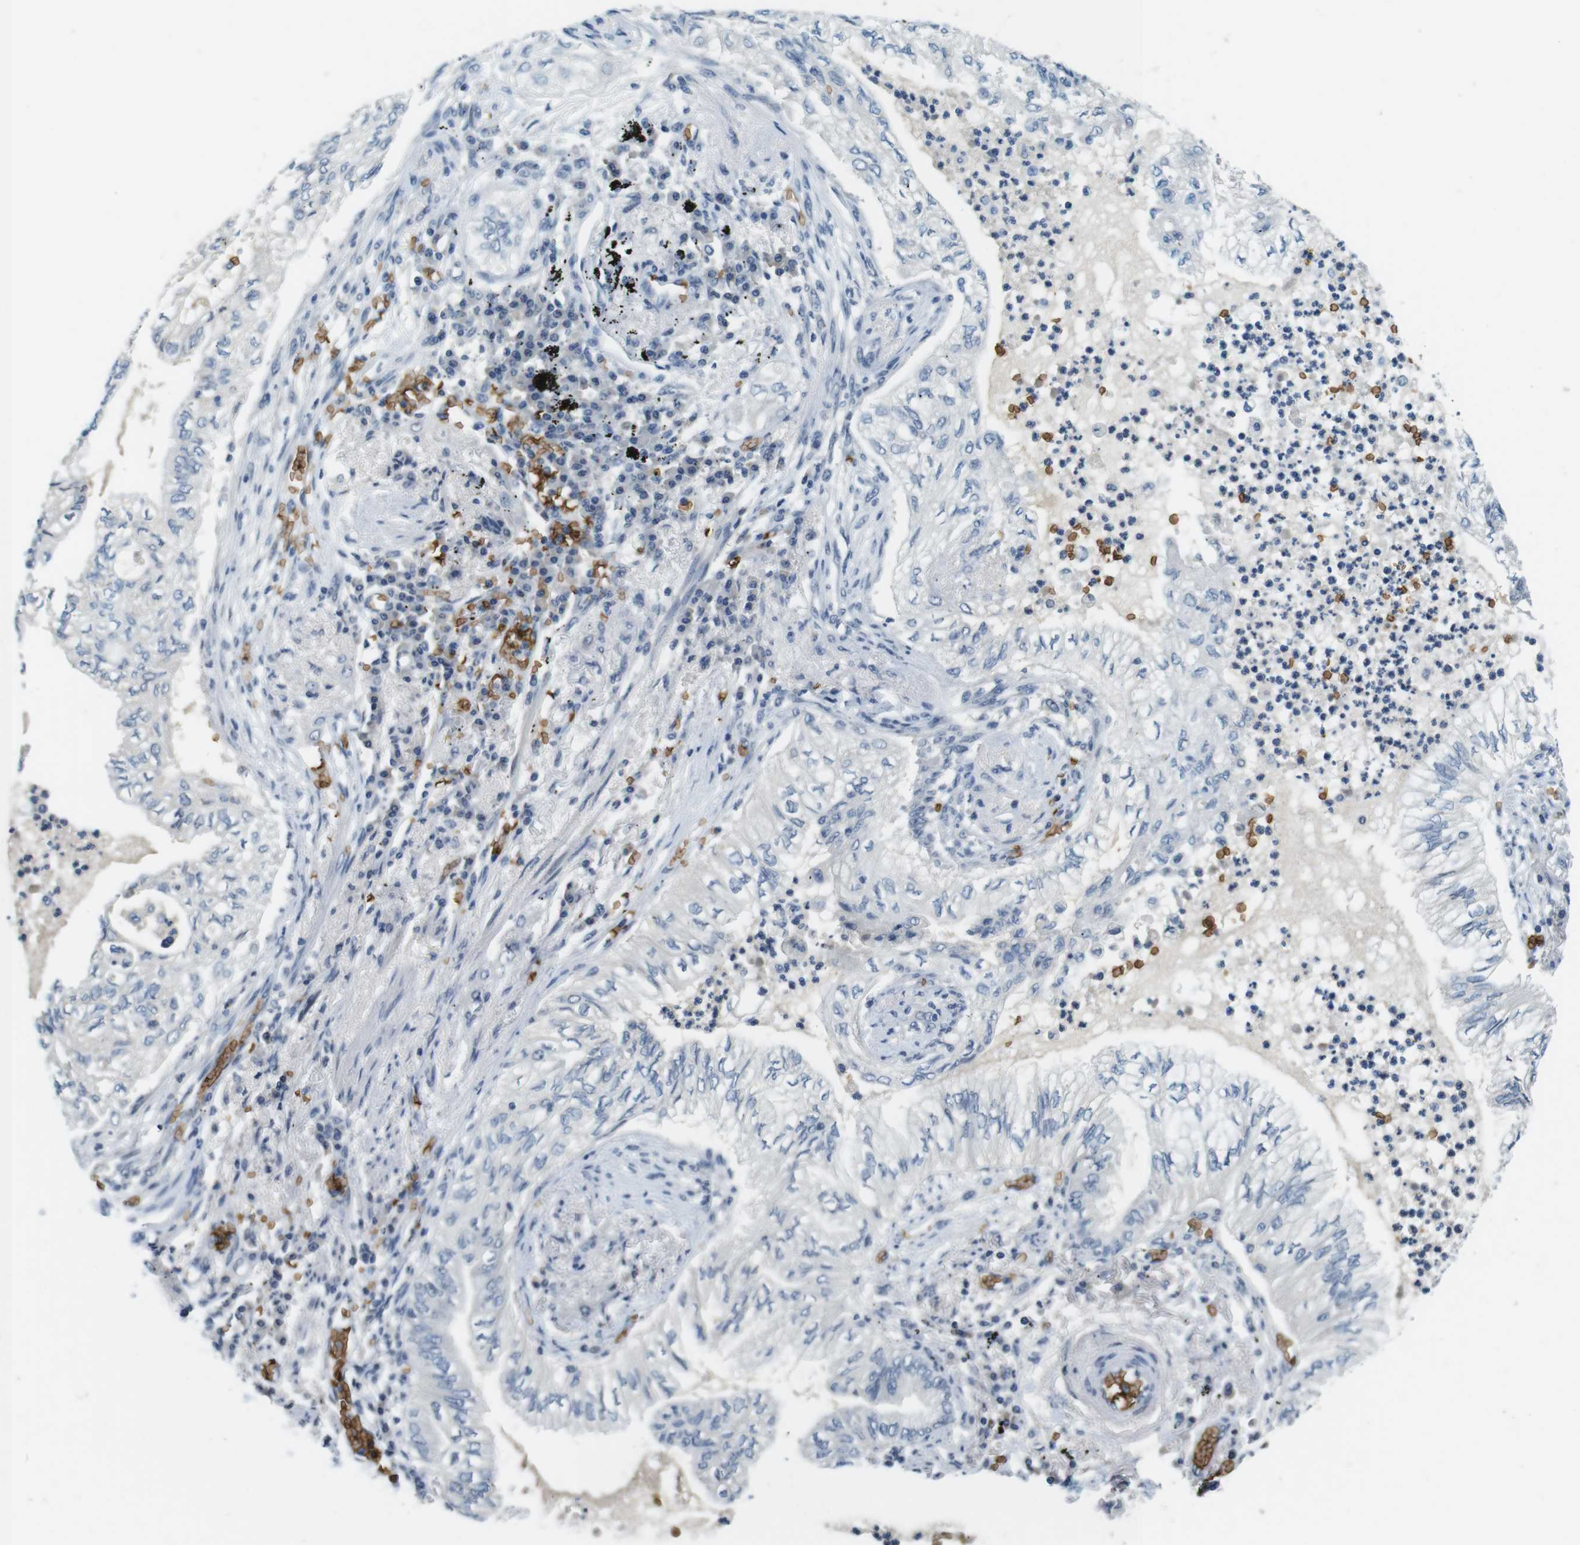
{"staining": {"intensity": "negative", "quantity": "none", "location": "none"}, "tissue": "lung cancer", "cell_type": "Tumor cells", "image_type": "cancer", "snomed": [{"axis": "morphology", "description": "Normal tissue, NOS"}, {"axis": "morphology", "description": "Adenocarcinoma, NOS"}, {"axis": "topography", "description": "Bronchus"}, {"axis": "topography", "description": "Lung"}], "caption": "Micrograph shows no significant protein expression in tumor cells of lung cancer (adenocarcinoma). Nuclei are stained in blue.", "gene": "SLC4A1", "patient": {"sex": "female", "age": 70}}